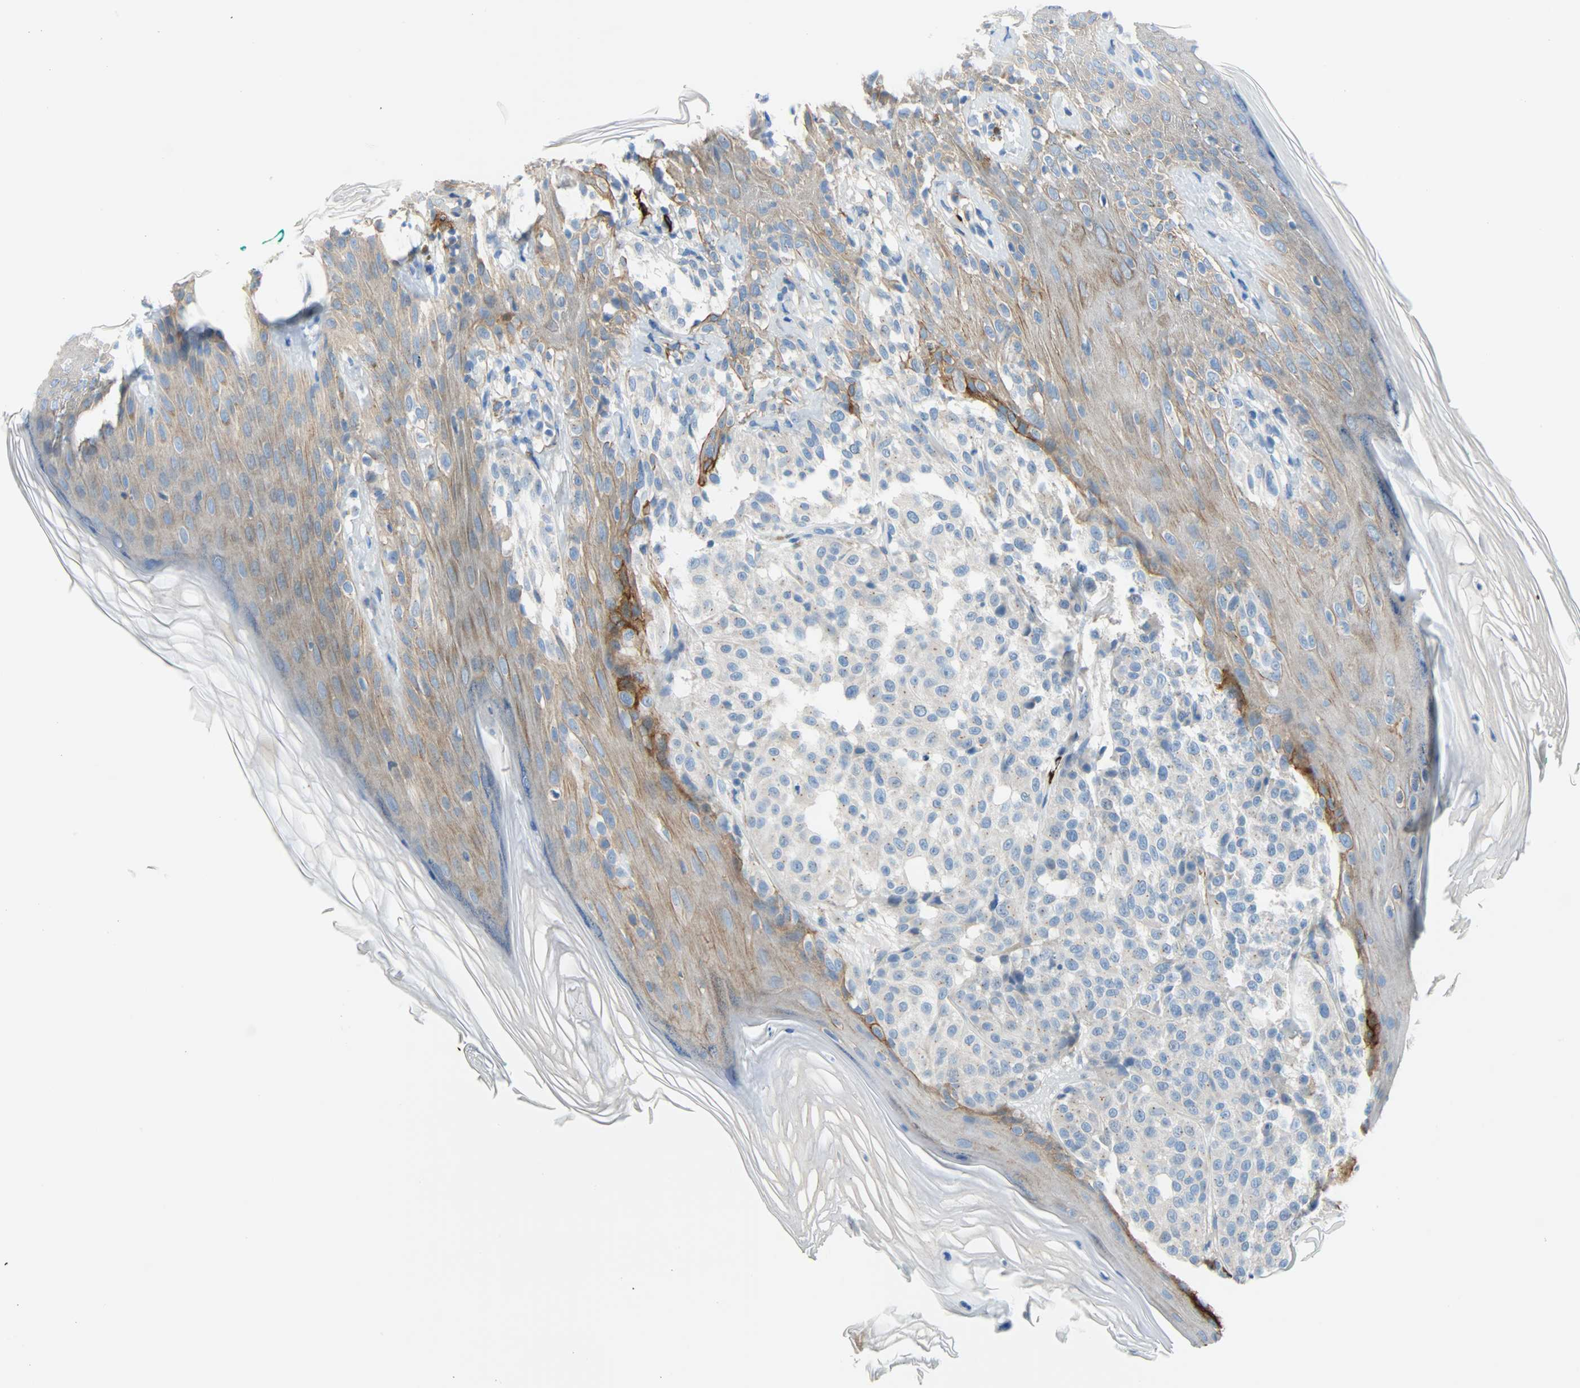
{"staining": {"intensity": "negative", "quantity": "none", "location": "none"}, "tissue": "melanoma", "cell_type": "Tumor cells", "image_type": "cancer", "snomed": [{"axis": "morphology", "description": "Malignant melanoma, NOS"}, {"axis": "topography", "description": "Skin"}], "caption": "DAB immunohistochemical staining of melanoma shows no significant positivity in tumor cells. (Immunohistochemistry, brightfield microscopy, high magnification).", "gene": "PDPN", "patient": {"sex": "female", "age": 46}}